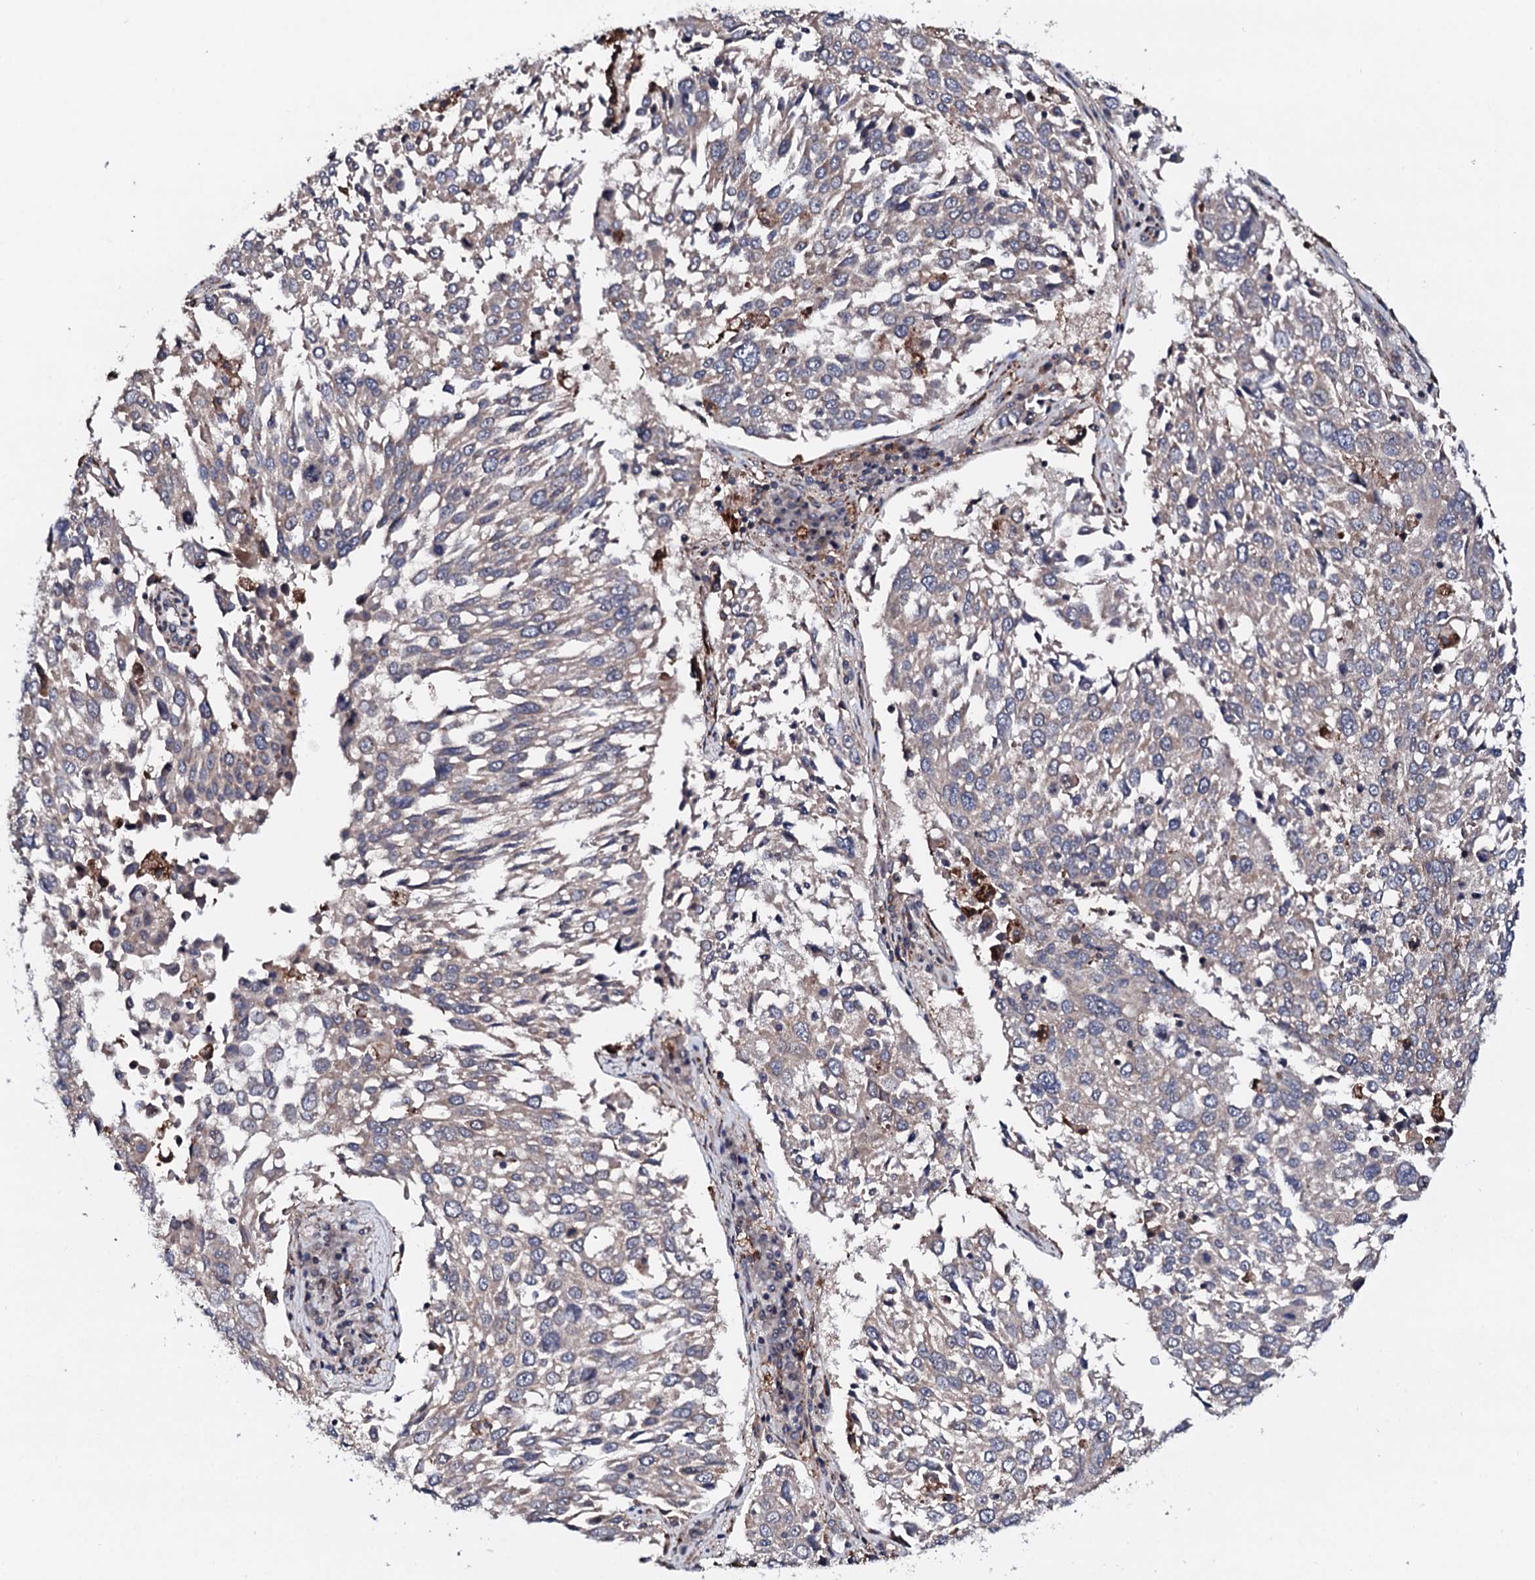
{"staining": {"intensity": "weak", "quantity": "<25%", "location": "cytoplasmic/membranous"}, "tissue": "lung cancer", "cell_type": "Tumor cells", "image_type": "cancer", "snomed": [{"axis": "morphology", "description": "Squamous cell carcinoma, NOS"}, {"axis": "topography", "description": "Lung"}], "caption": "Immunohistochemical staining of squamous cell carcinoma (lung) demonstrates no significant expression in tumor cells. (DAB (3,3'-diaminobenzidine) IHC visualized using brightfield microscopy, high magnification).", "gene": "EDC3", "patient": {"sex": "male", "age": 65}}